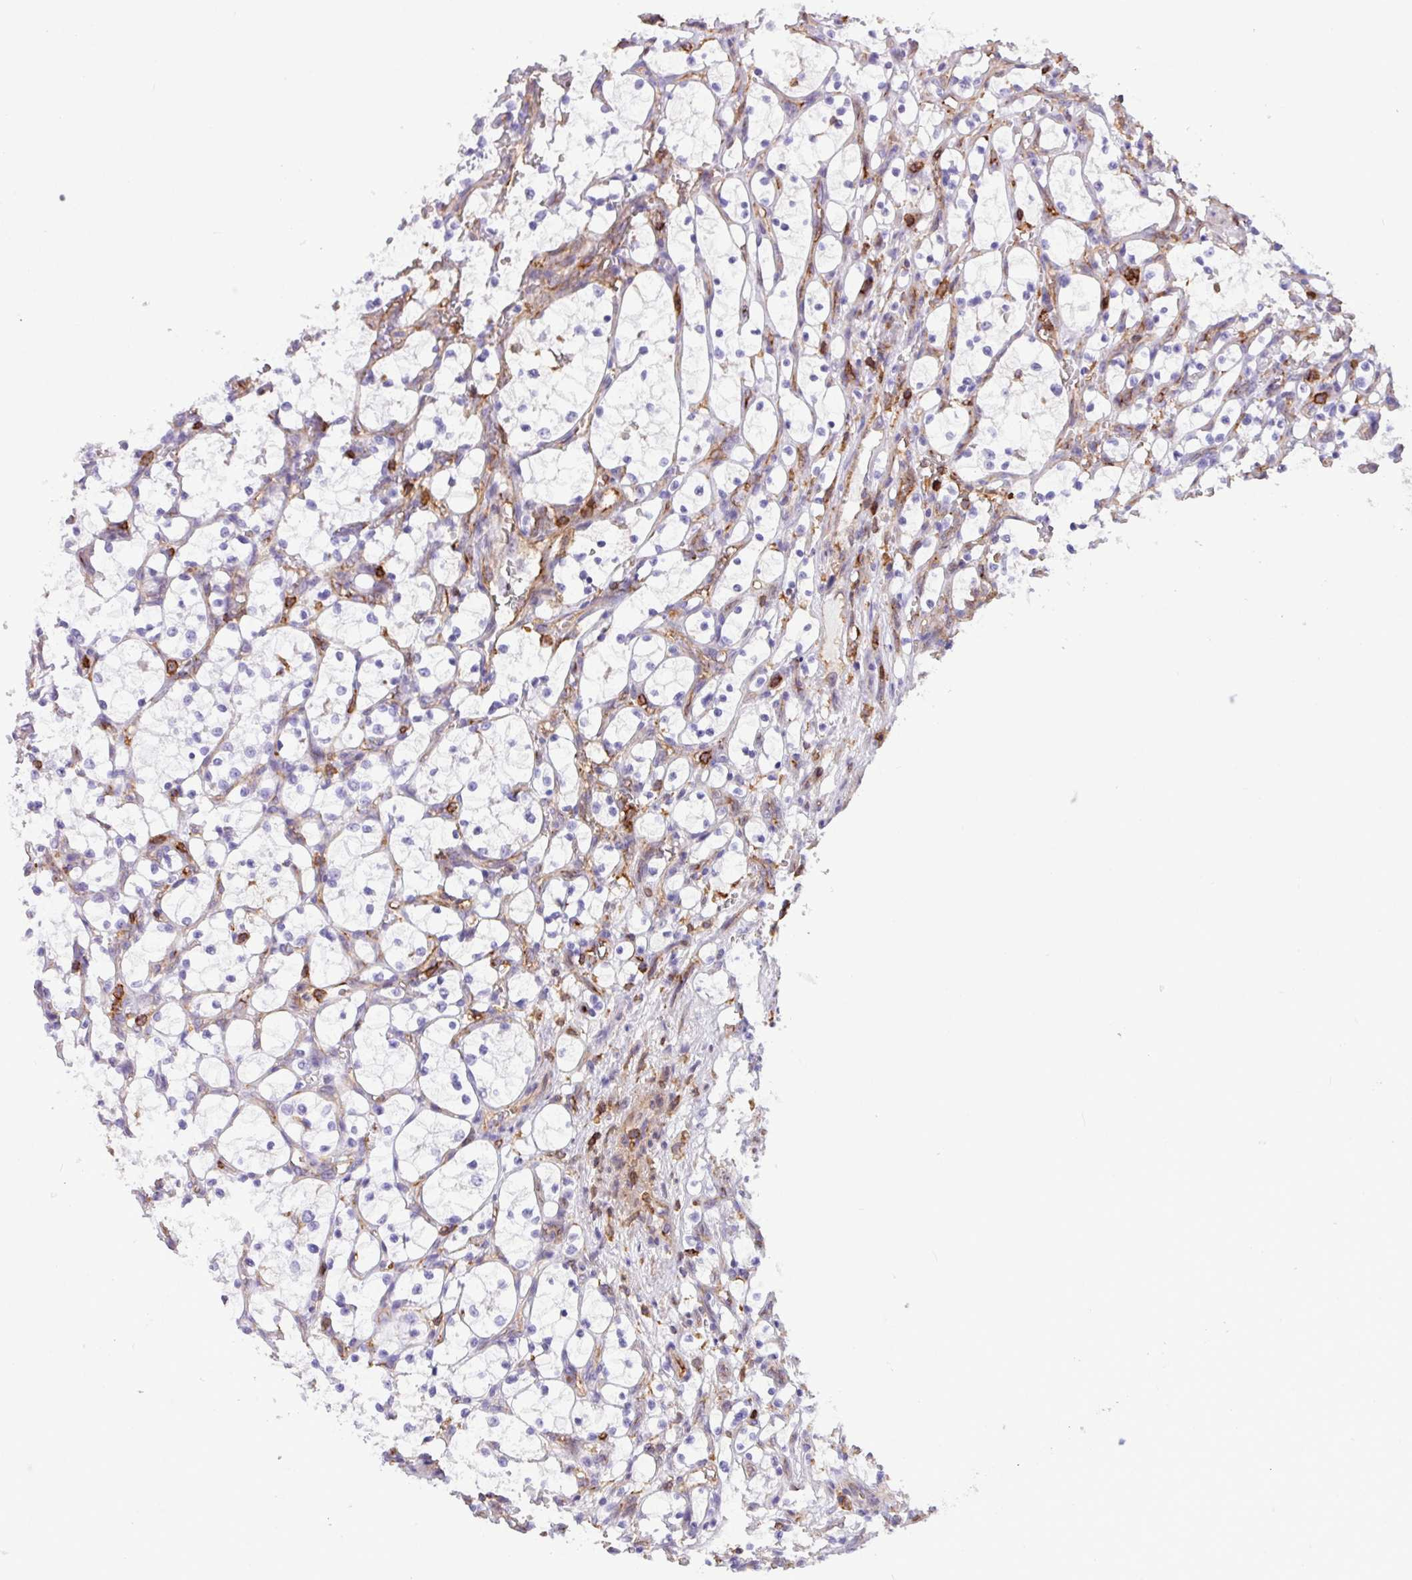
{"staining": {"intensity": "negative", "quantity": "none", "location": "none"}, "tissue": "renal cancer", "cell_type": "Tumor cells", "image_type": "cancer", "snomed": [{"axis": "morphology", "description": "Adenocarcinoma, NOS"}, {"axis": "topography", "description": "Kidney"}], "caption": "High magnification brightfield microscopy of renal cancer (adenocarcinoma) stained with DAB (3,3'-diaminobenzidine) (brown) and counterstained with hematoxylin (blue): tumor cells show no significant expression. The staining was performed using DAB (3,3'-diaminobenzidine) to visualize the protein expression in brown, while the nuclei were stained in blue with hematoxylin (Magnification: 20x).", "gene": "PPP1R18", "patient": {"sex": "female", "age": 69}}